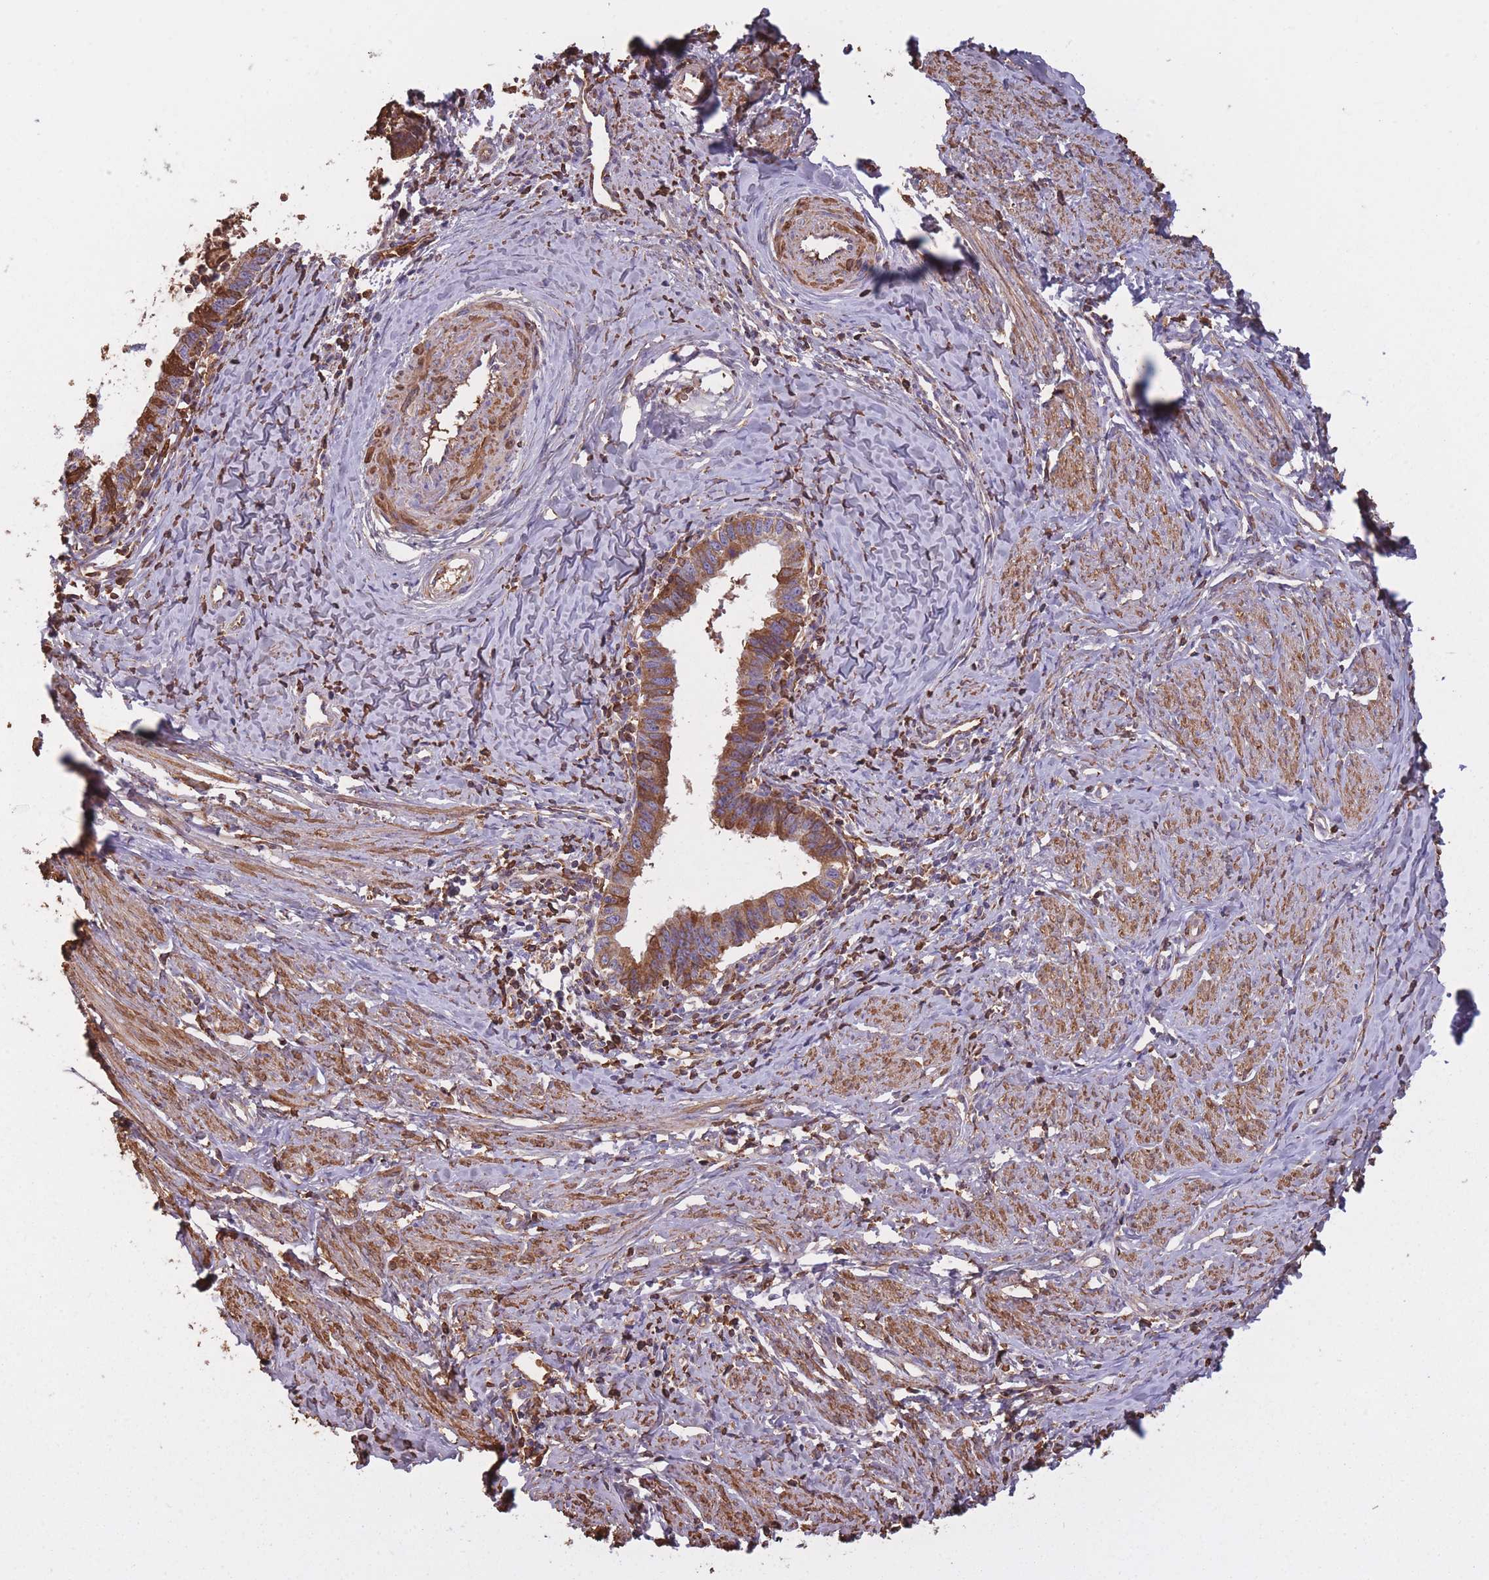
{"staining": {"intensity": "moderate", "quantity": ">75%", "location": "cytoplasmic/membranous"}, "tissue": "cervical cancer", "cell_type": "Tumor cells", "image_type": "cancer", "snomed": [{"axis": "morphology", "description": "Adenocarcinoma, NOS"}, {"axis": "topography", "description": "Cervix"}], "caption": "Cervical adenocarcinoma stained with IHC displays moderate cytoplasmic/membranous expression in approximately >75% of tumor cells. The staining was performed using DAB, with brown indicating positive protein expression. Nuclei are stained blue with hematoxylin.", "gene": "KAT2A", "patient": {"sex": "female", "age": 36}}